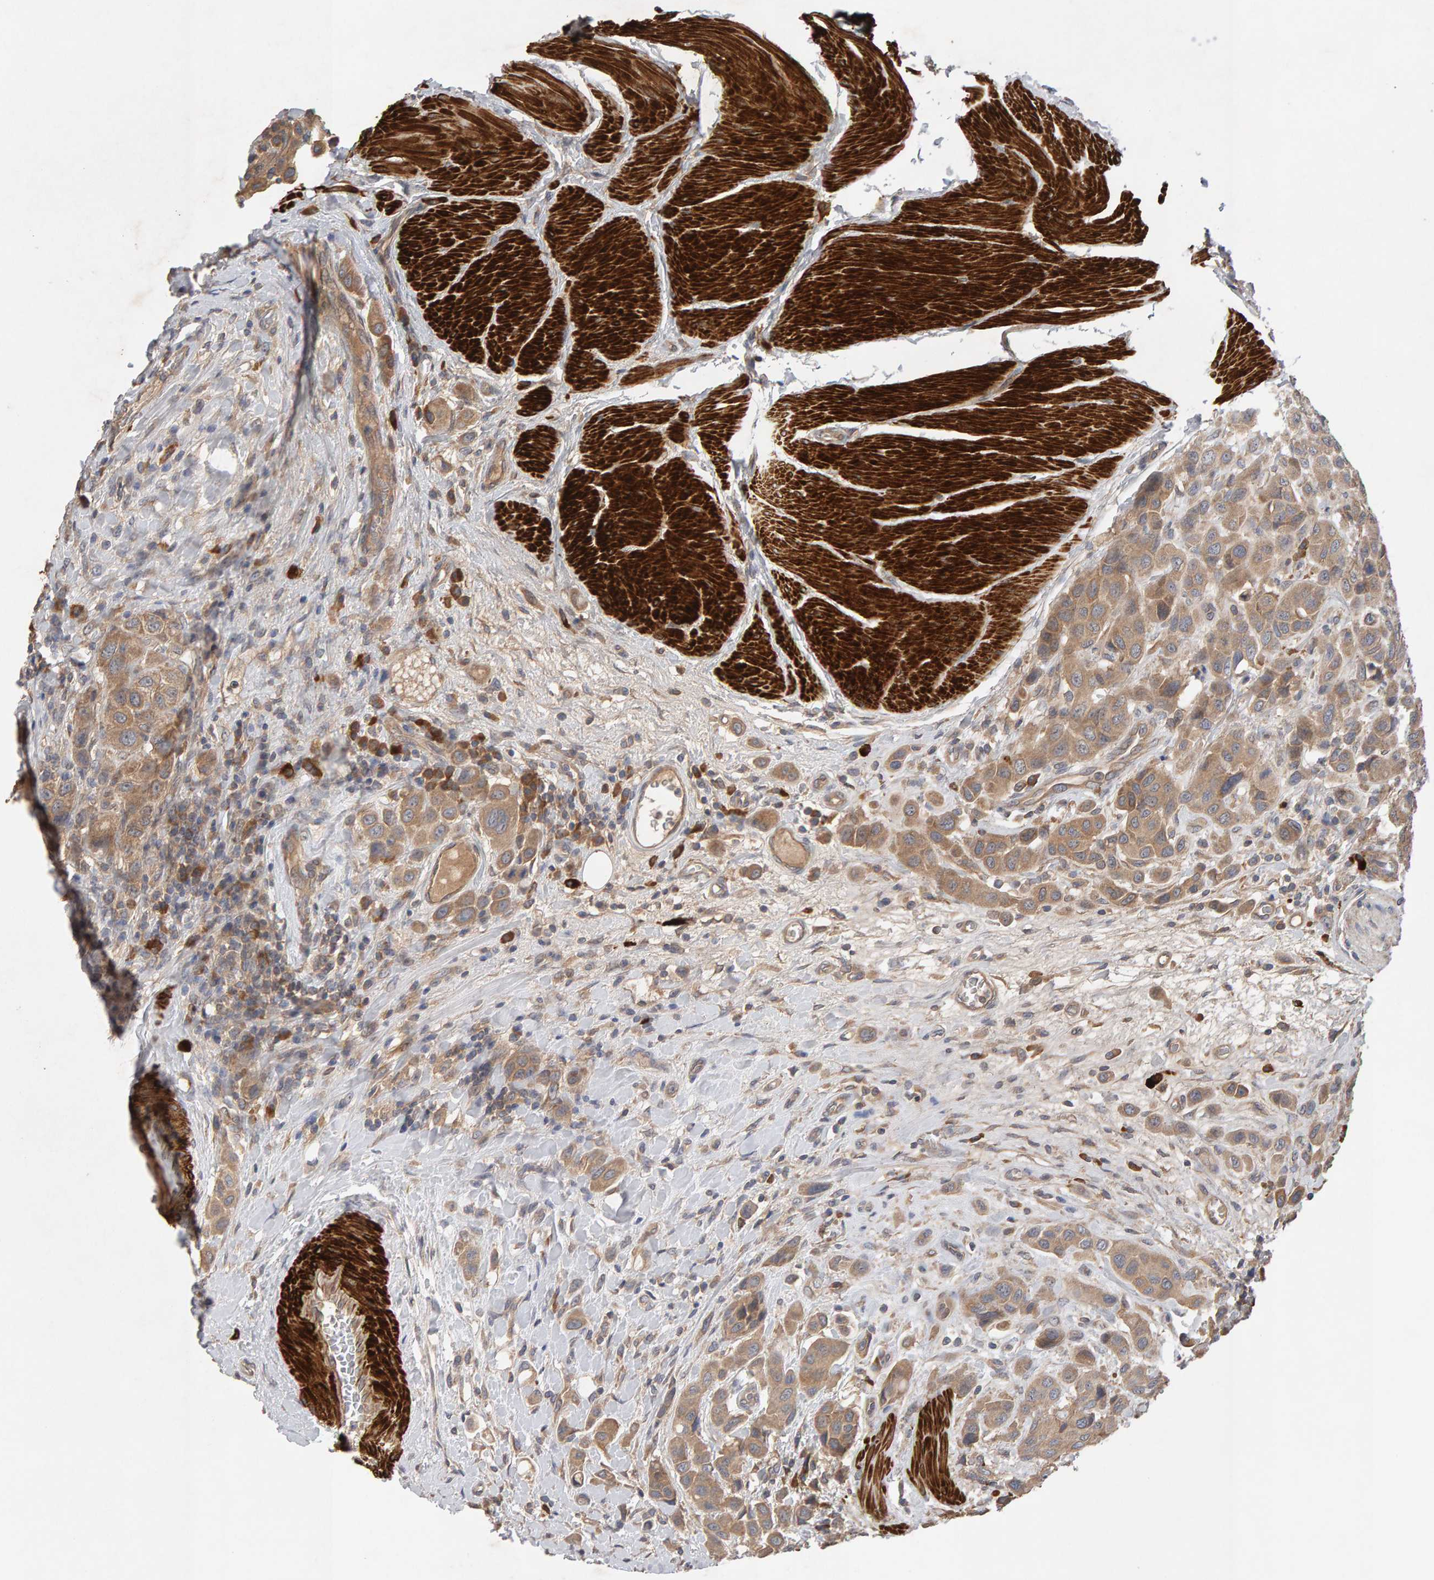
{"staining": {"intensity": "weak", "quantity": ">75%", "location": "cytoplasmic/membranous"}, "tissue": "urothelial cancer", "cell_type": "Tumor cells", "image_type": "cancer", "snomed": [{"axis": "morphology", "description": "Urothelial carcinoma, High grade"}, {"axis": "topography", "description": "Urinary bladder"}], "caption": "Immunohistochemistry histopathology image of neoplastic tissue: high-grade urothelial carcinoma stained using IHC shows low levels of weak protein expression localized specifically in the cytoplasmic/membranous of tumor cells, appearing as a cytoplasmic/membranous brown color.", "gene": "RNF19A", "patient": {"sex": "male", "age": 50}}